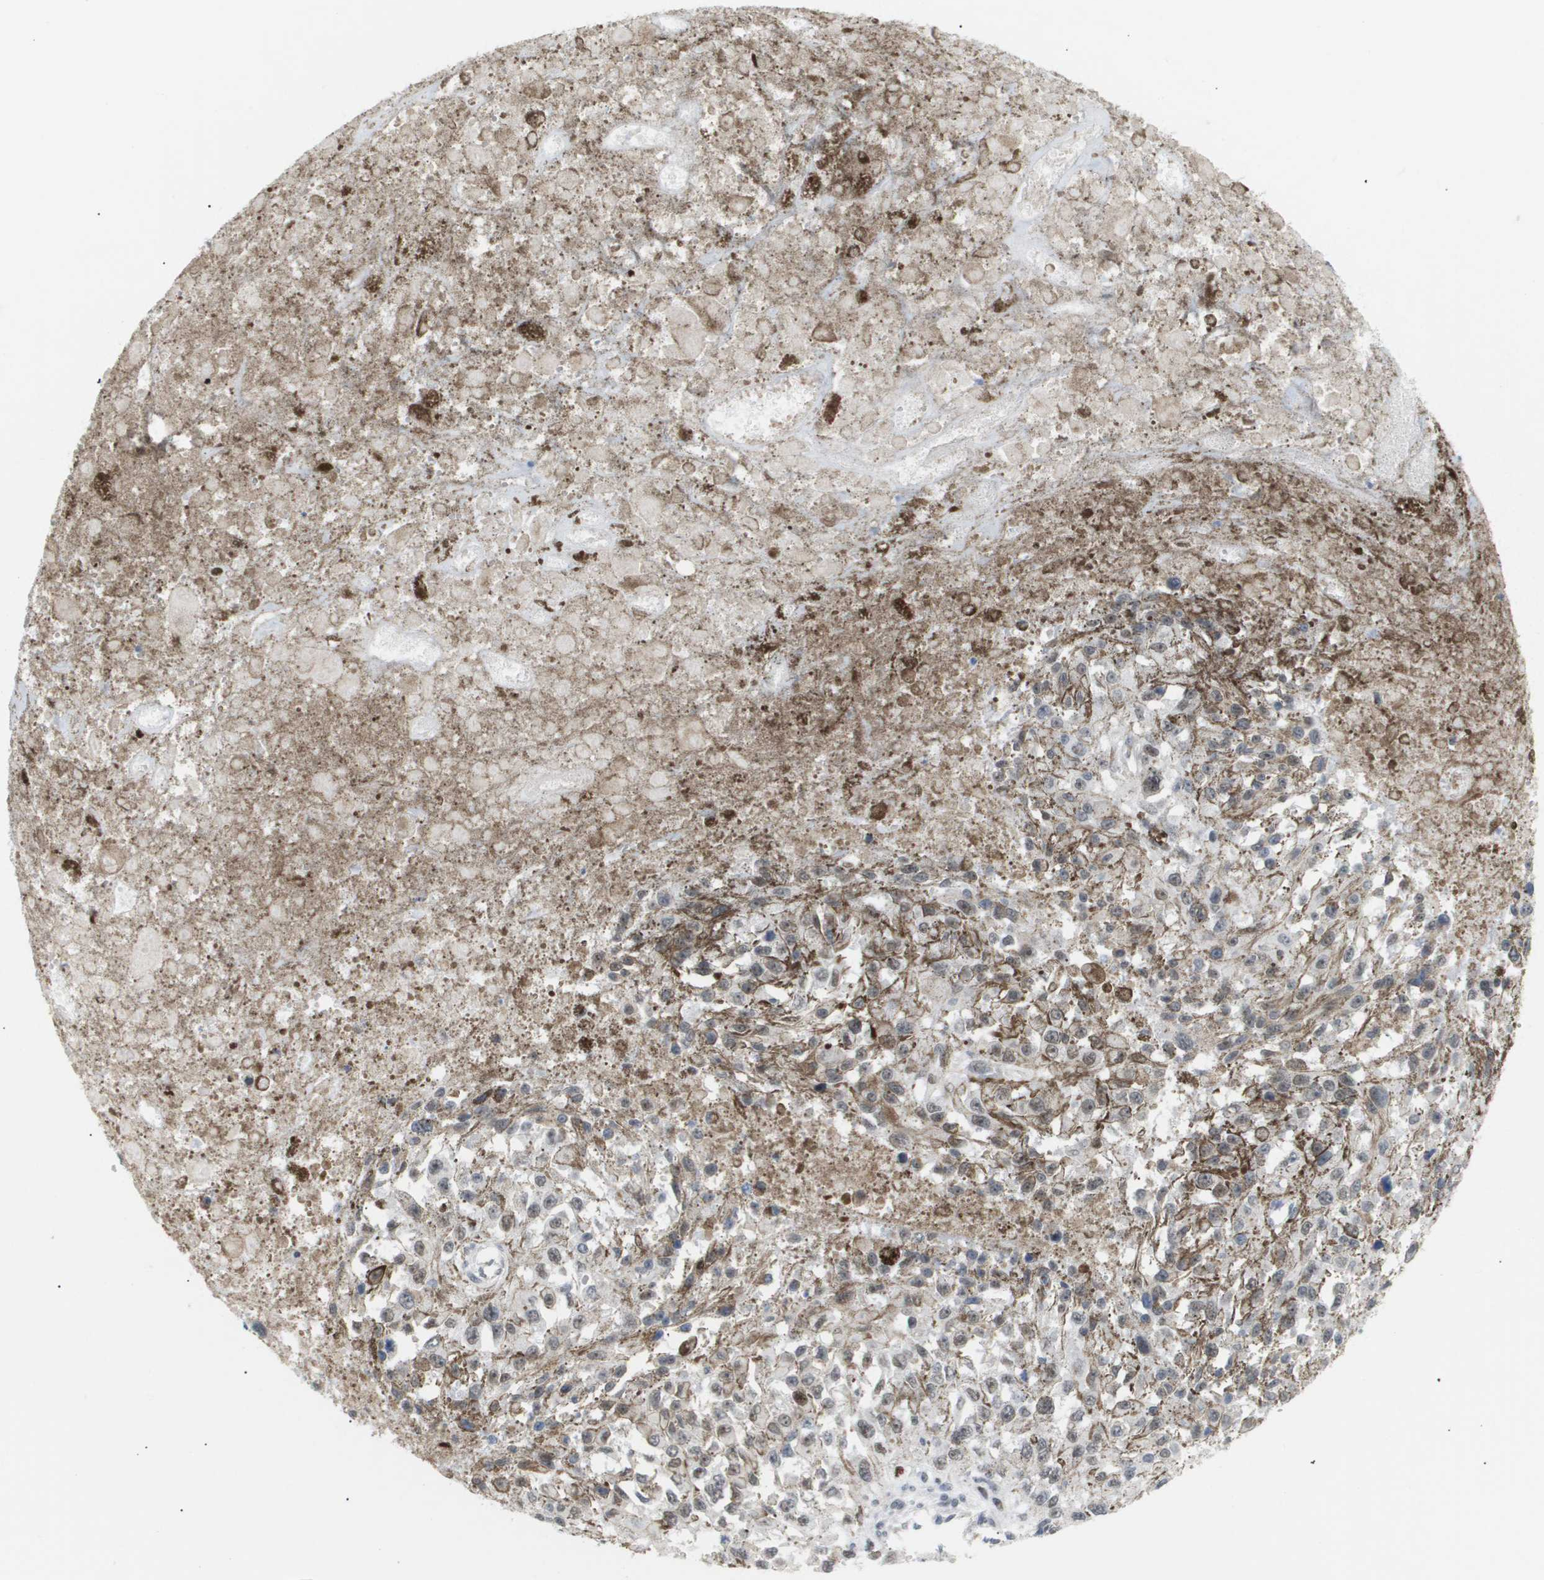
{"staining": {"intensity": "weak", "quantity": ">75%", "location": "nuclear"}, "tissue": "melanoma", "cell_type": "Tumor cells", "image_type": "cancer", "snomed": [{"axis": "morphology", "description": "Malignant melanoma, Metastatic site"}, {"axis": "topography", "description": "Lymph node"}], "caption": "This micrograph demonstrates IHC staining of human melanoma, with low weak nuclear expression in approximately >75% of tumor cells.", "gene": "PPARD", "patient": {"sex": "male", "age": 59}}